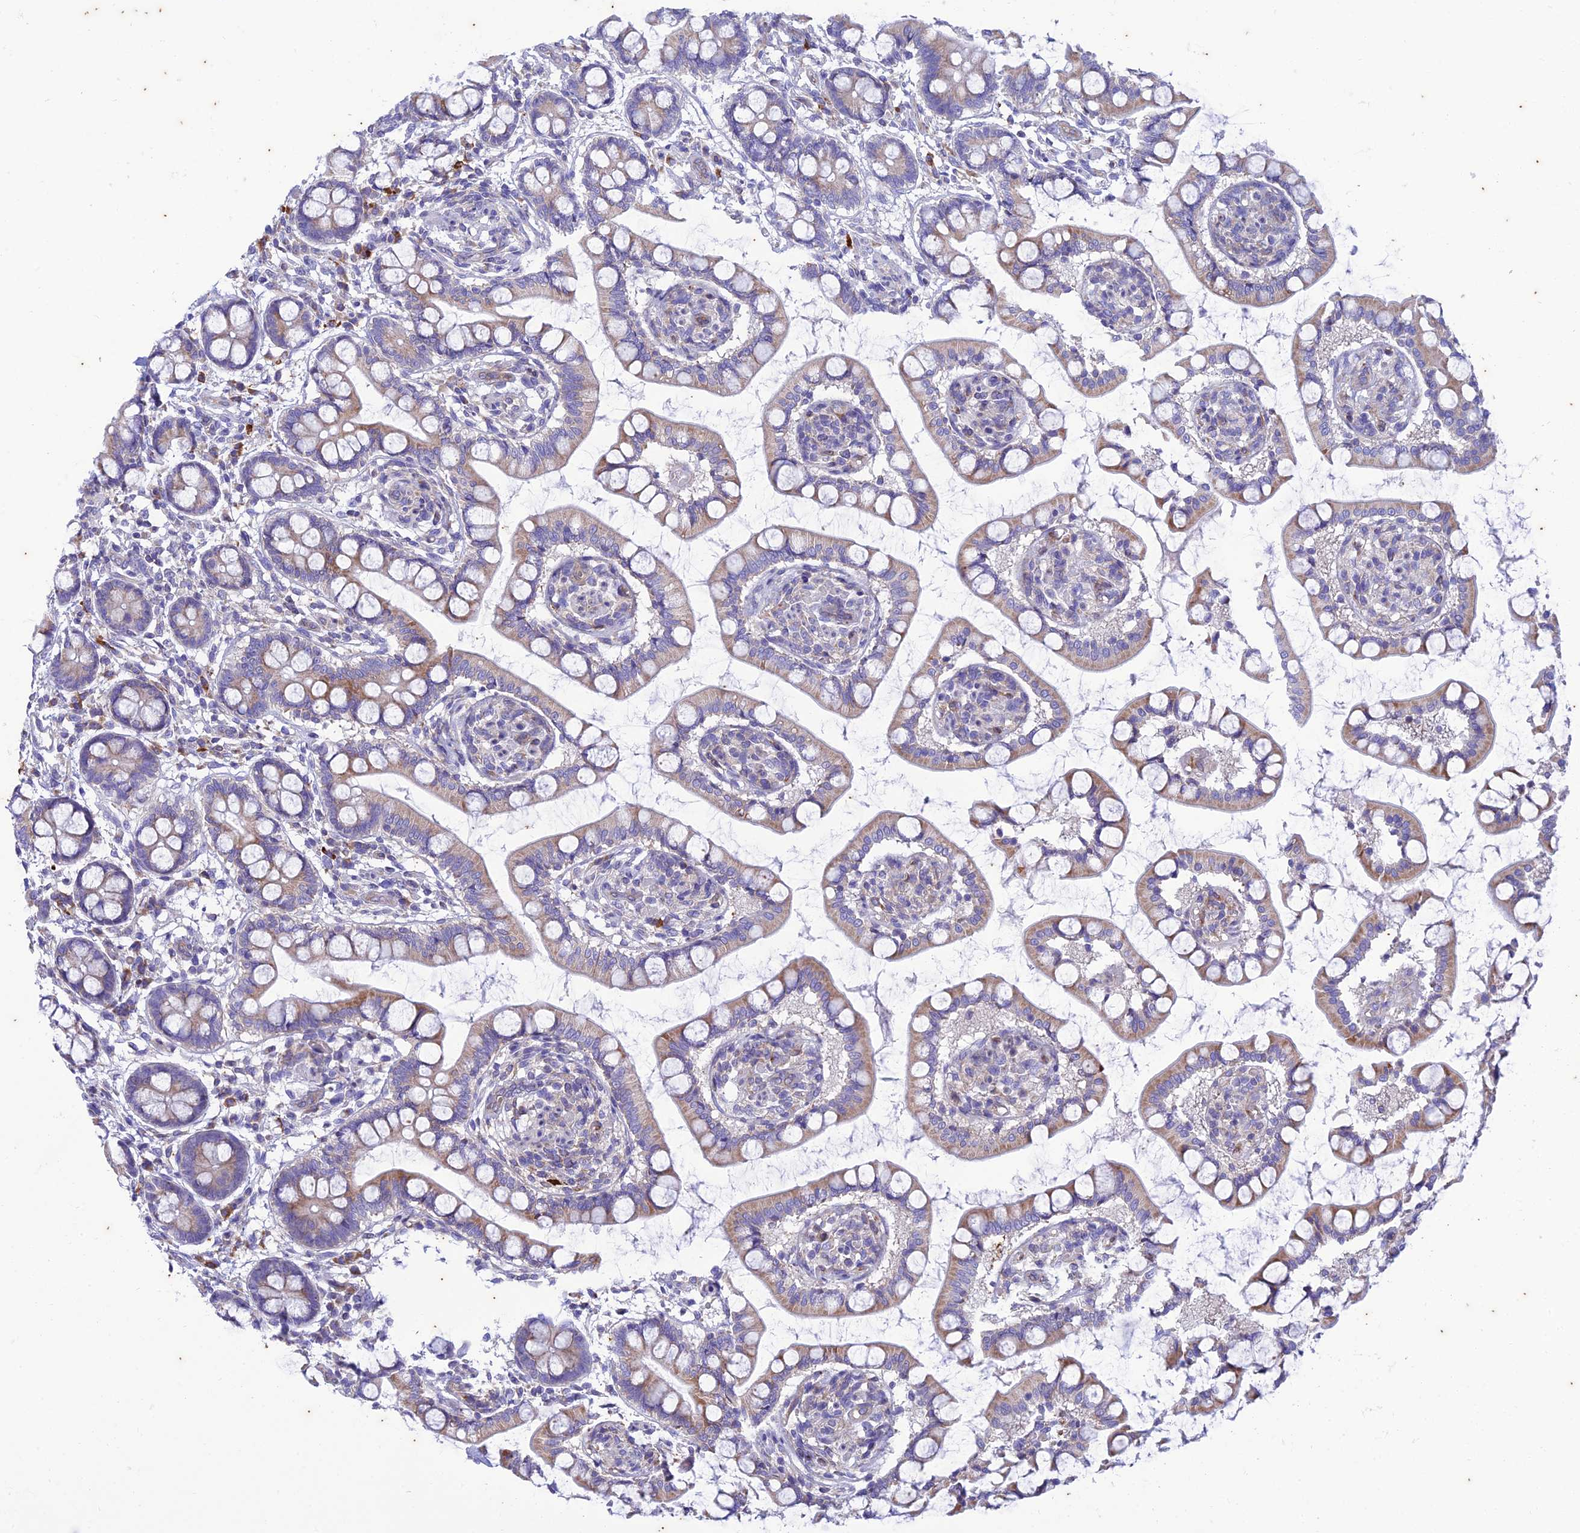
{"staining": {"intensity": "moderate", "quantity": "25%-75%", "location": "cytoplasmic/membranous"}, "tissue": "small intestine", "cell_type": "Glandular cells", "image_type": "normal", "snomed": [{"axis": "morphology", "description": "Normal tissue, NOS"}, {"axis": "topography", "description": "Small intestine"}], "caption": "High-magnification brightfield microscopy of unremarkable small intestine stained with DAB (3,3'-diaminobenzidine) (brown) and counterstained with hematoxylin (blue). glandular cells exhibit moderate cytoplasmic/membranous positivity is identified in about25%-75% of cells.", "gene": "PIMREG", "patient": {"sex": "male", "age": 52}}